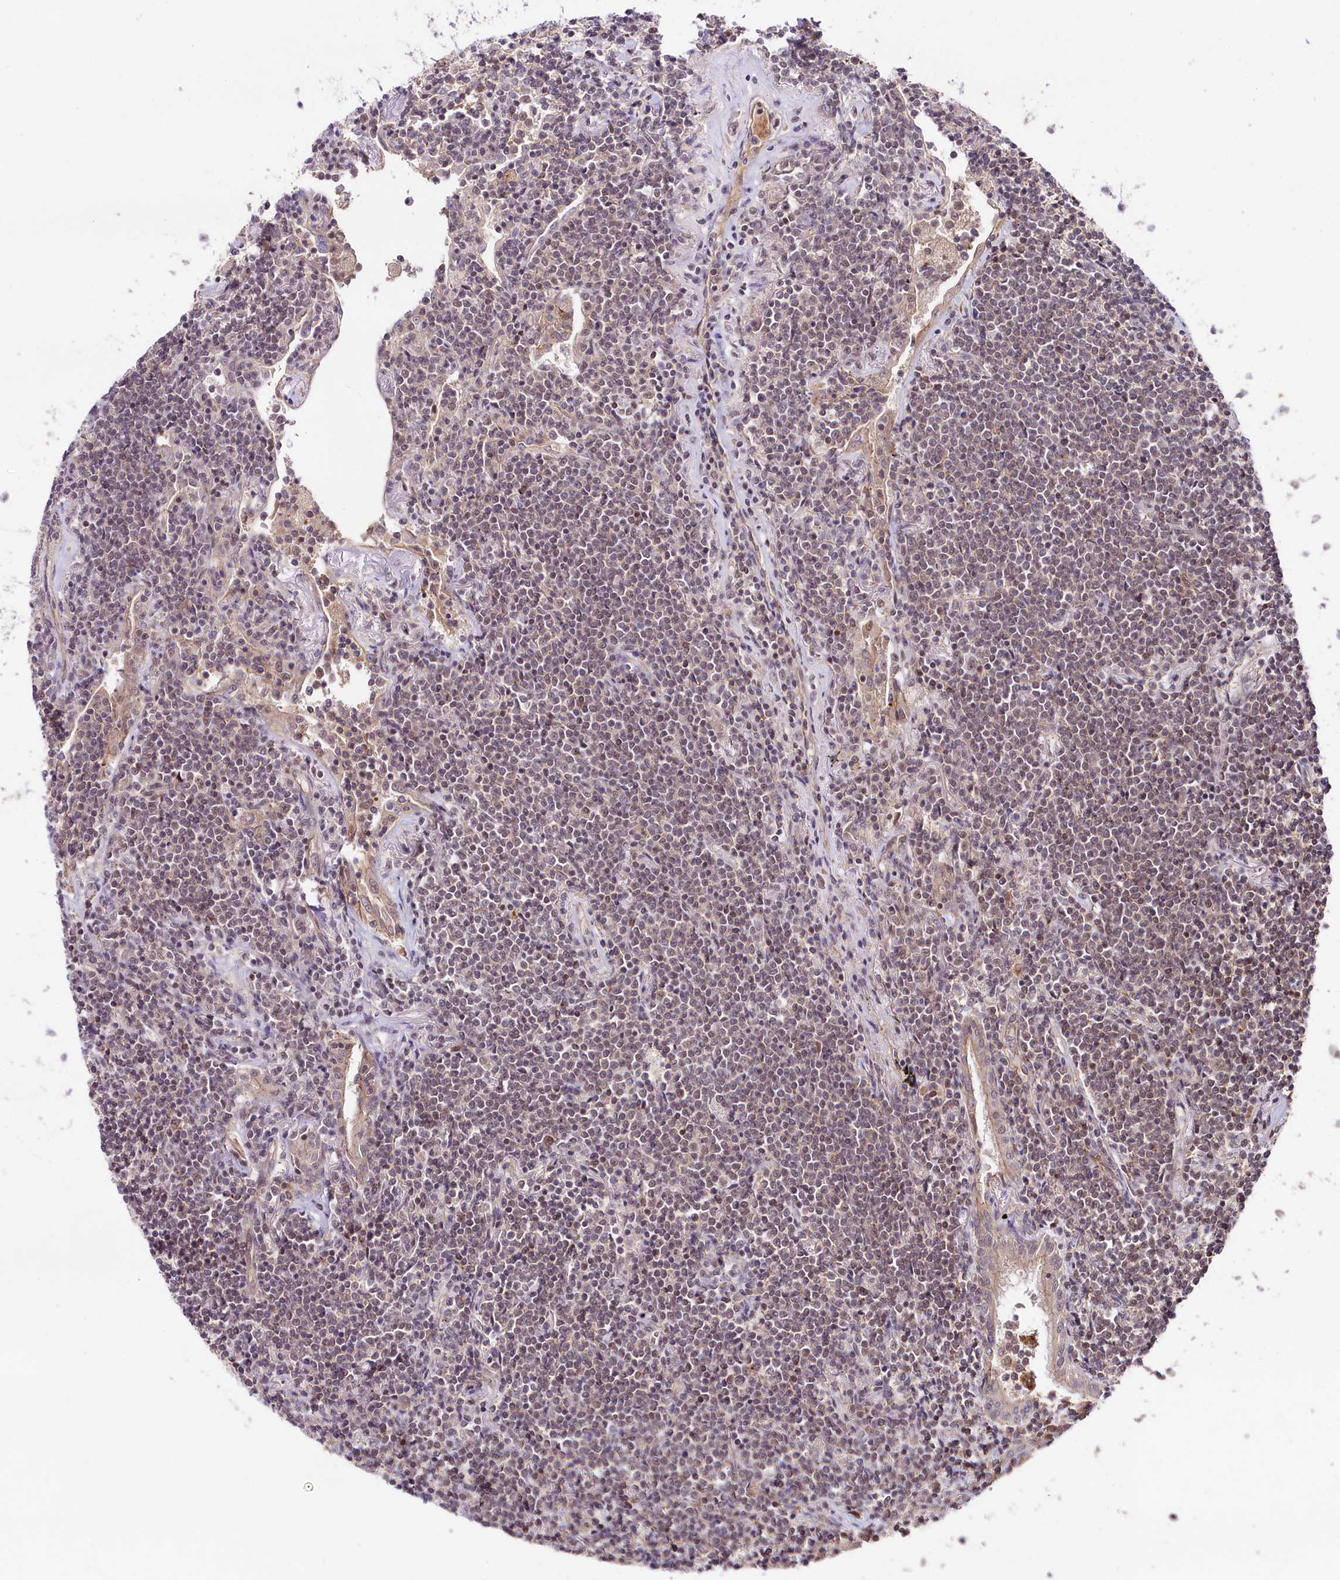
{"staining": {"intensity": "weak", "quantity": "<25%", "location": "nuclear"}, "tissue": "lymphoma", "cell_type": "Tumor cells", "image_type": "cancer", "snomed": [{"axis": "morphology", "description": "Malignant lymphoma, non-Hodgkin's type, Low grade"}, {"axis": "topography", "description": "Lung"}], "caption": "A photomicrograph of lymphoma stained for a protein displays no brown staining in tumor cells. The staining is performed using DAB (3,3'-diaminobenzidine) brown chromogen with nuclei counter-stained in using hematoxylin.", "gene": "TAFAZZIN", "patient": {"sex": "female", "age": 71}}